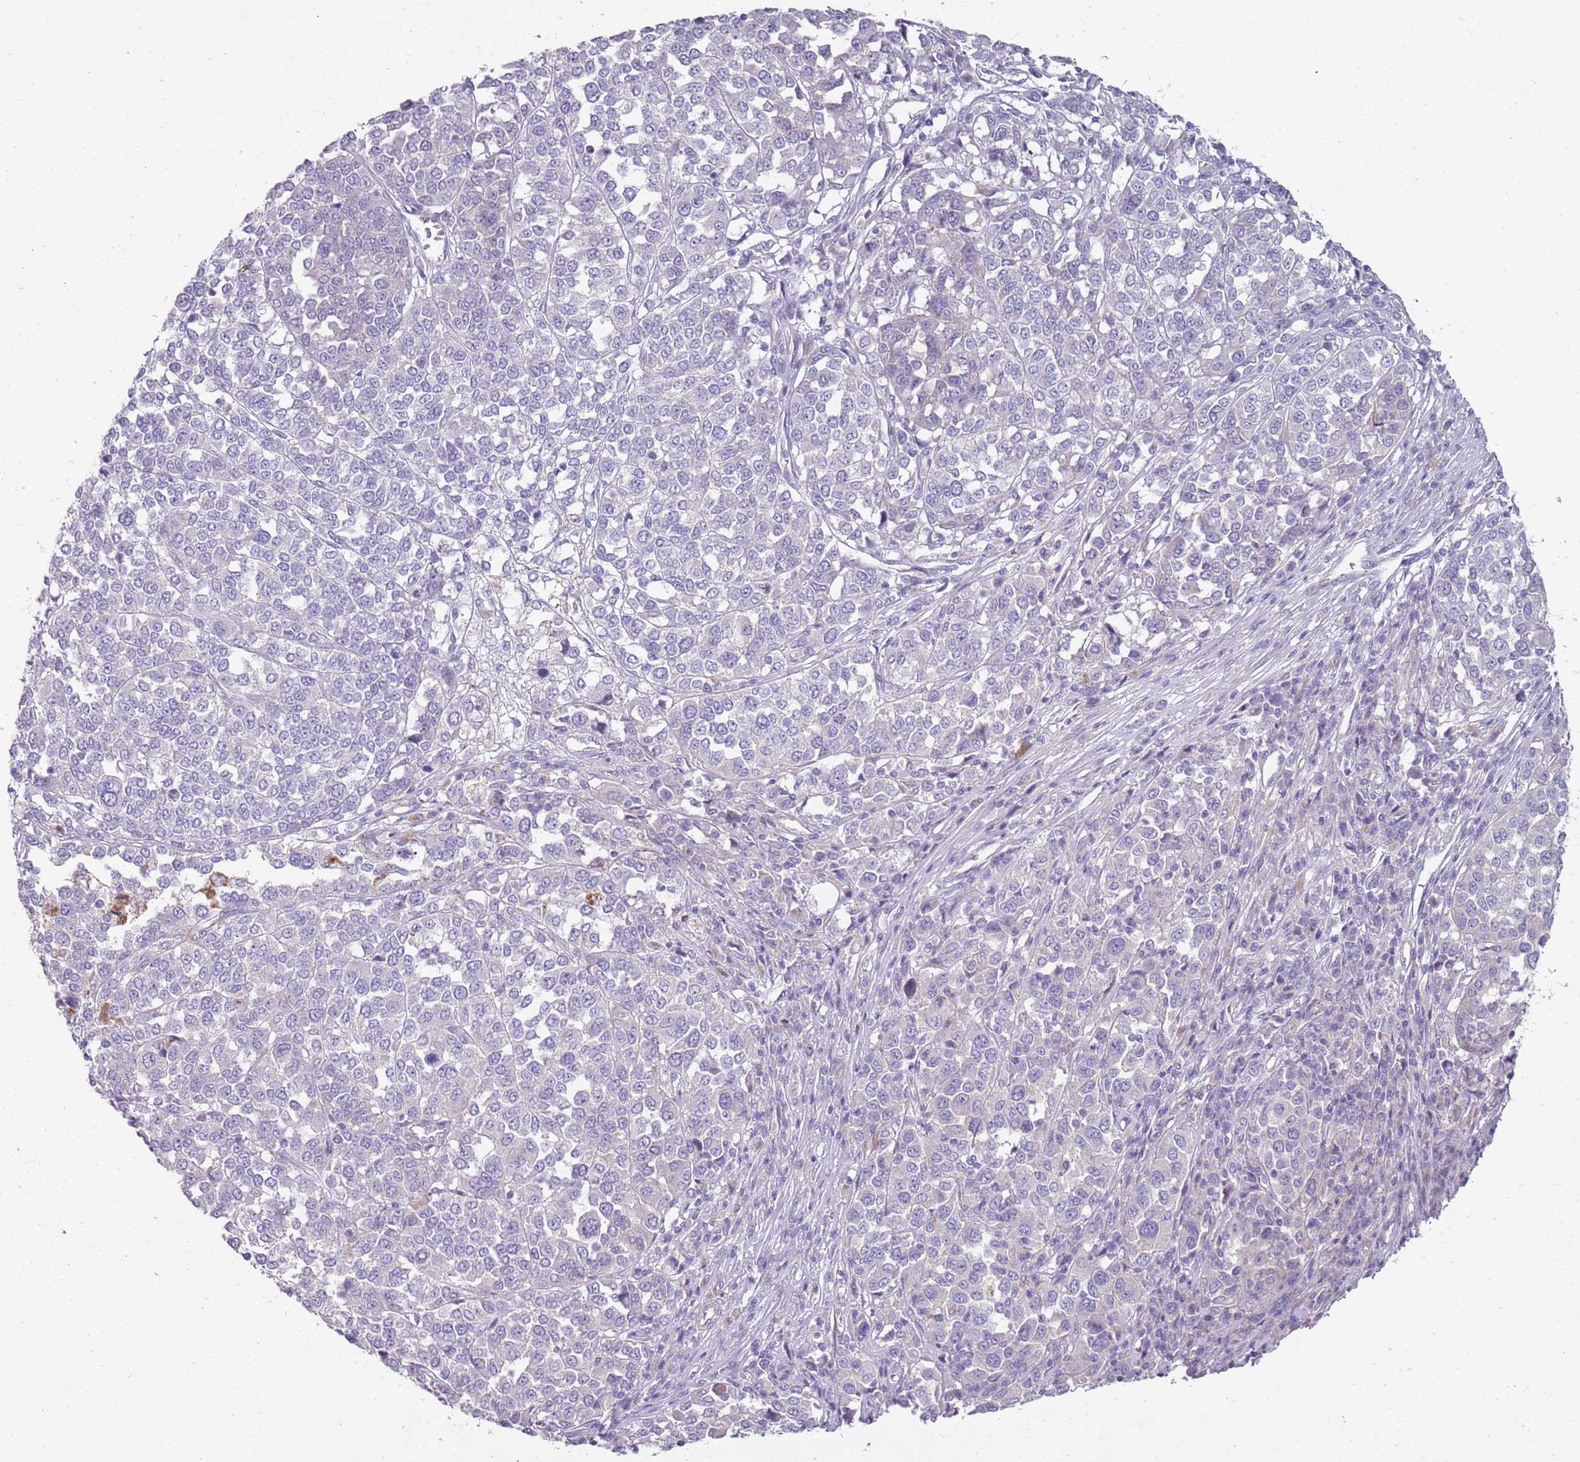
{"staining": {"intensity": "negative", "quantity": "none", "location": "none"}, "tissue": "melanoma", "cell_type": "Tumor cells", "image_type": "cancer", "snomed": [{"axis": "morphology", "description": "Malignant melanoma, Metastatic site"}, {"axis": "topography", "description": "Lymph node"}], "caption": "DAB immunohistochemical staining of melanoma displays no significant expression in tumor cells. (Stains: DAB (3,3'-diaminobenzidine) immunohistochemistry with hematoxylin counter stain, Microscopy: brightfield microscopy at high magnification).", "gene": "ZNF583", "patient": {"sex": "male", "age": 44}}